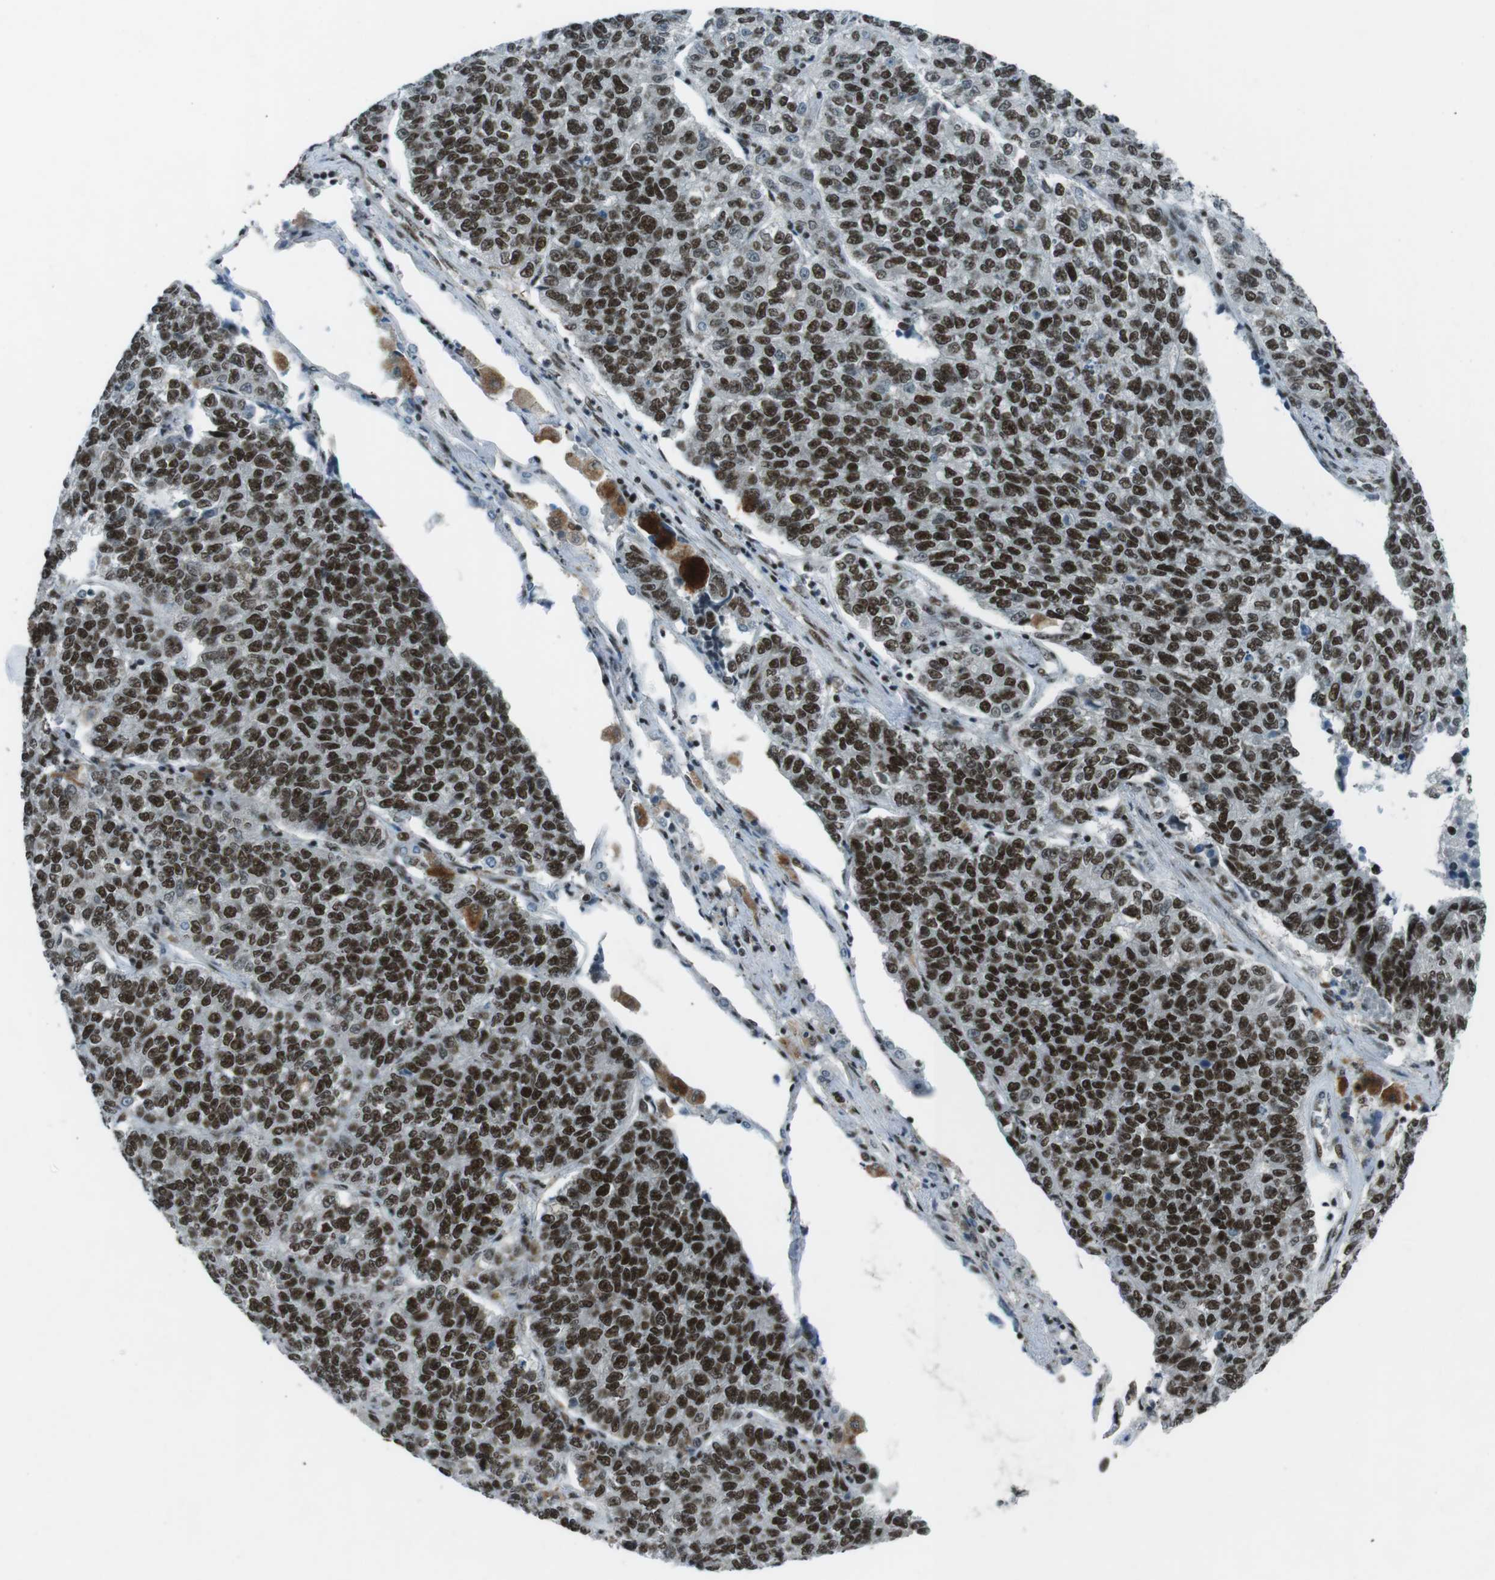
{"staining": {"intensity": "strong", "quantity": ">75%", "location": "nuclear"}, "tissue": "lung cancer", "cell_type": "Tumor cells", "image_type": "cancer", "snomed": [{"axis": "morphology", "description": "Adenocarcinoma, NOS"}, {"axis": "topography", "description": "Lung"}], "caption": "The micrograph shows staining of lung adenocarcinoma, revealing strong nuclear protein expression (brown color) within tumor cells. The protein of interest is shown in brown color, while the nuclei are stained blue.", "gene": "TAF1", "patient": {"sex": "male", "age": 49}}